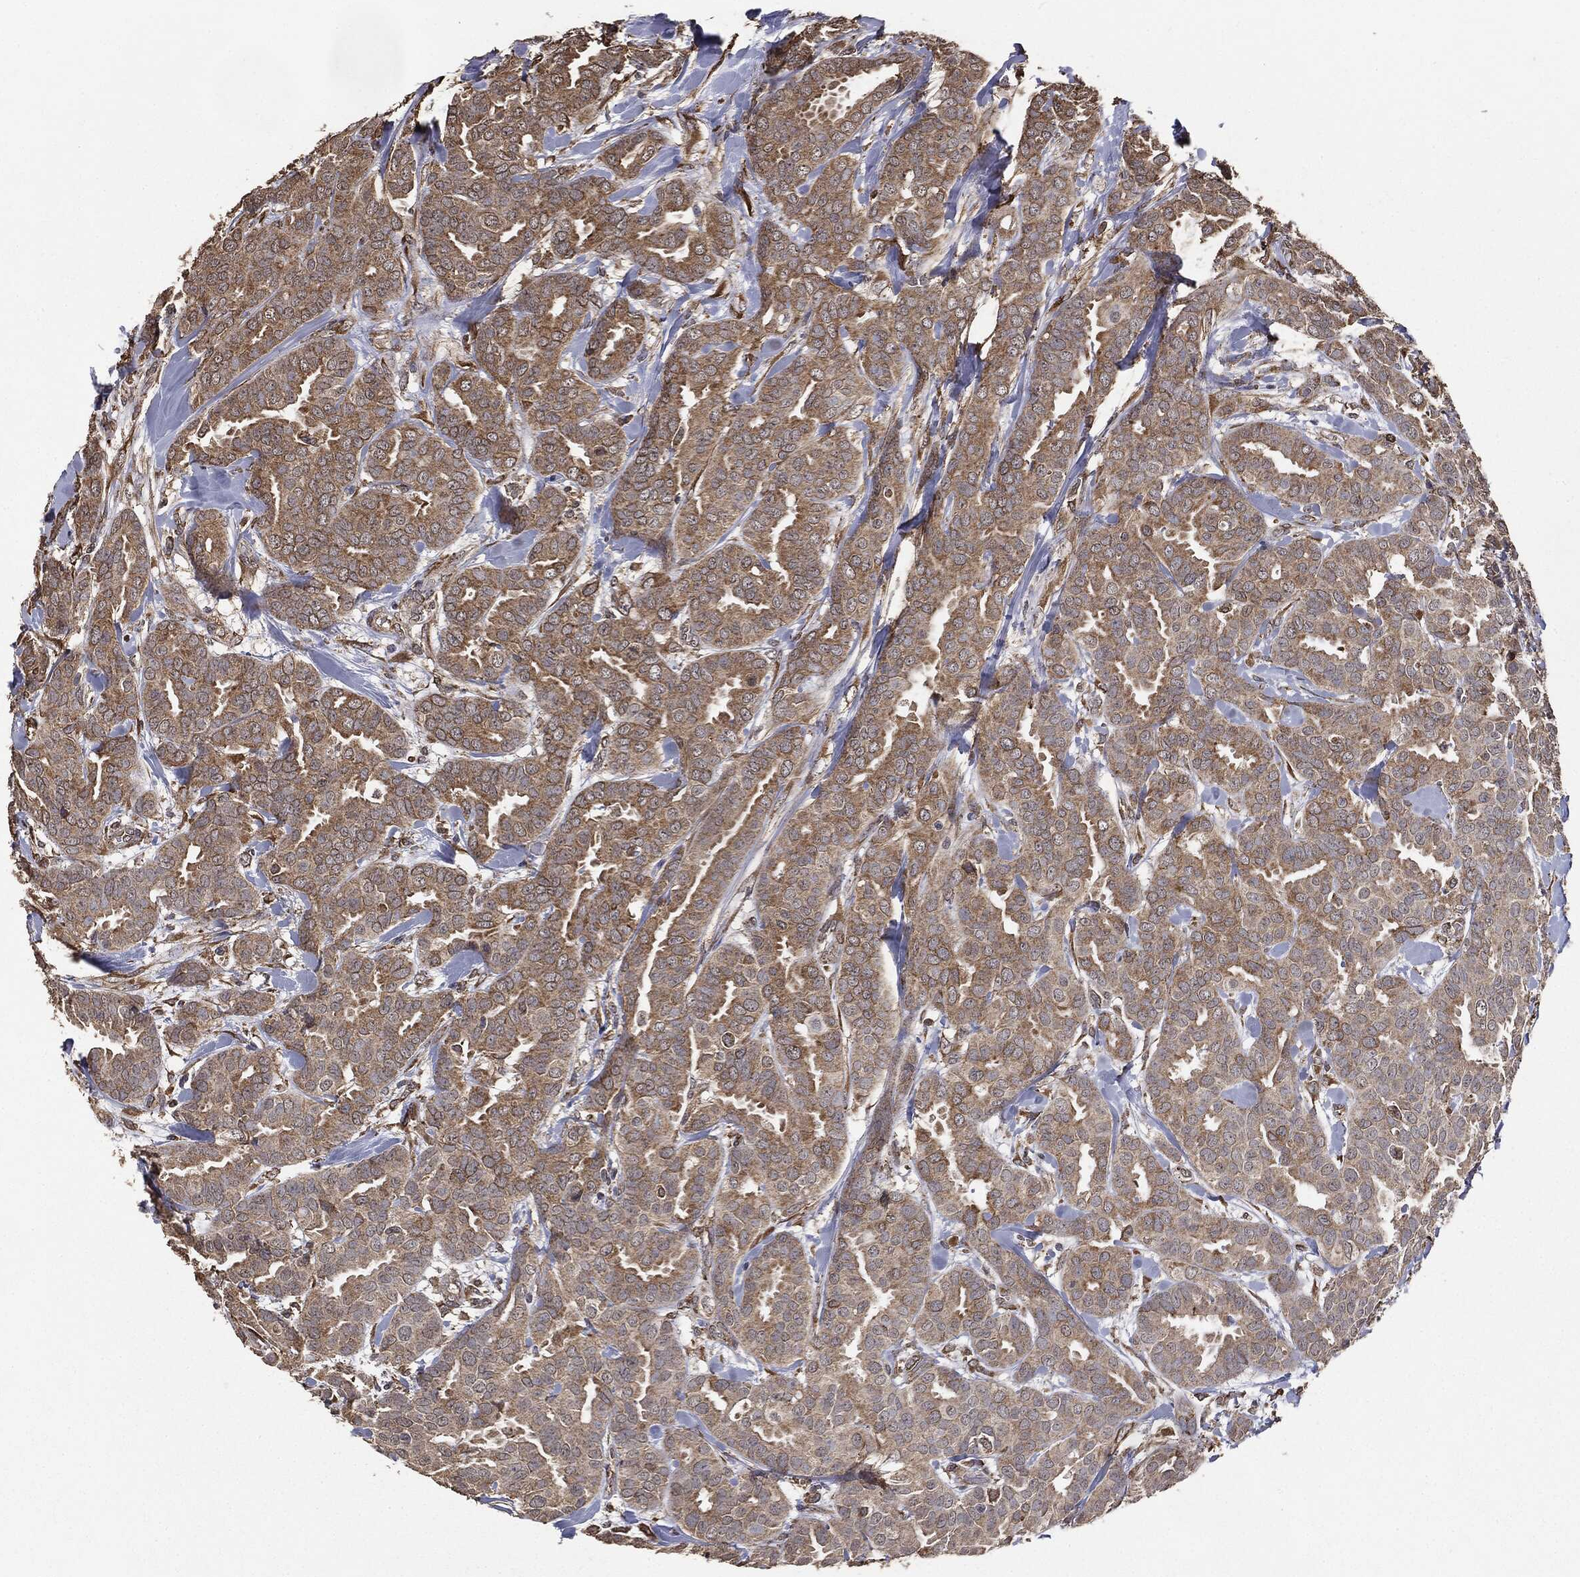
{"staining": {"intensity": "moderate", "quantity": ">75%", "location": "cytoplasmic/membranous"}, "tissue": "breast cancer", "cell_type": "Tumor cells", "image_type": "cancer", "snomed": [{"axis": "morphology", "description": "Duct carcinoma"}, {"axis": "topography", "description": "Breast"}], "caption": "There is medium levels of moderate cytoplasmic/membranous staining in tumor cells of intraductal carcinoma (breast), as demonstrated by immunohistochemical staining (brown color).", "gene": "MTOR", "patient": {"sex": "female", "age": 45}}